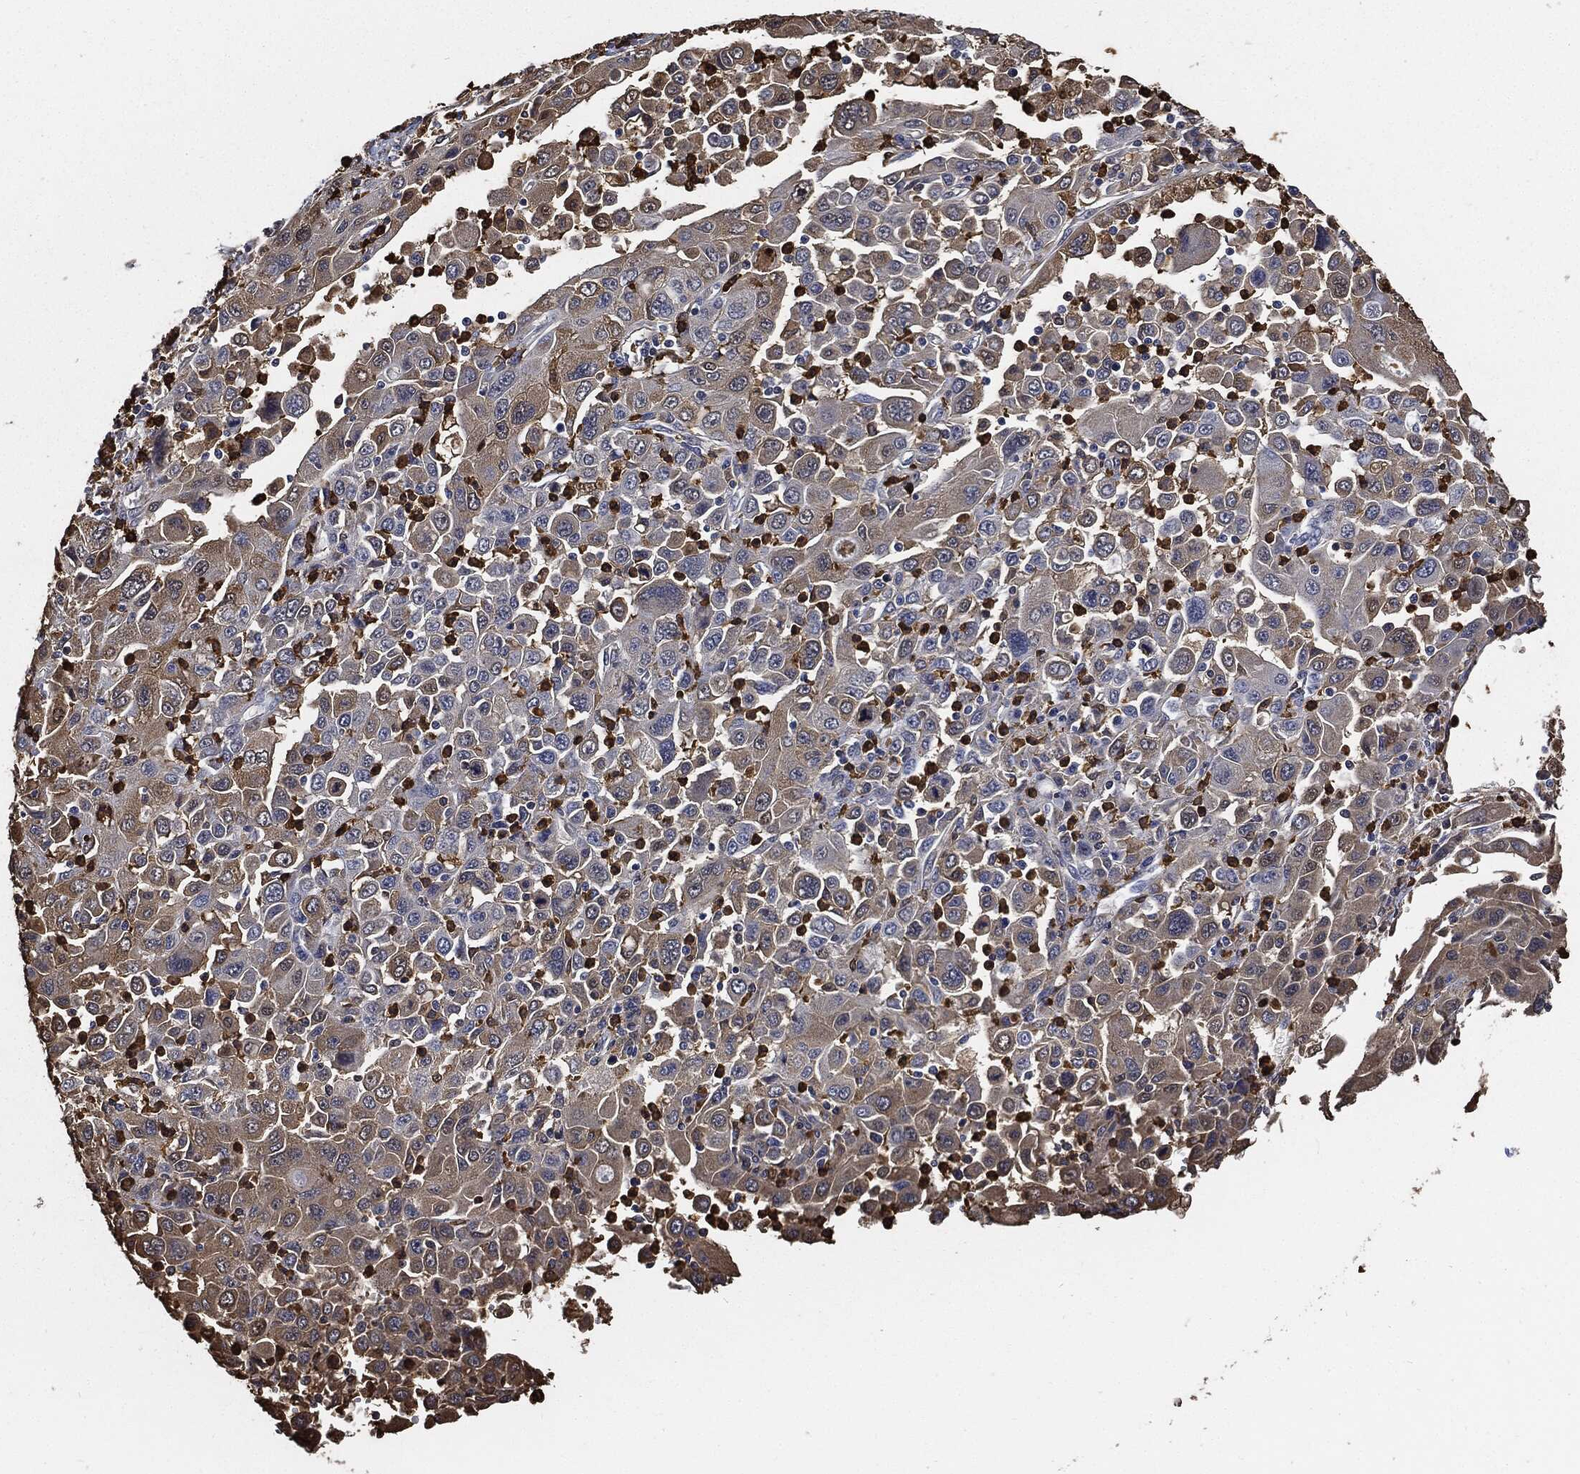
{"staining": {"intensity": "moderate", "quantity": "<25%", "location": "cytoplasmic/membranous"}, "tissue": "stomach cancer", "cell_type": "Tumor cells", "image_type": "cancer", "snomed": [{"axis": "morphology", "description": "Adenocarcinoma, NOS"}, {"axis": "topography", "description": "Stomach"}], "caption": "IHC micrograph of neoplastic tissue: human stomach cancer stained using immunohistochemistry demonstrates low levels of moderate protein expression localized specifically in the cytoplasmic/membranous of tumor cells, appearing as a cytoplasmic/membranous brown color.", "gene": "S100A9", "patient": {"sex": "male", "age": 56}}